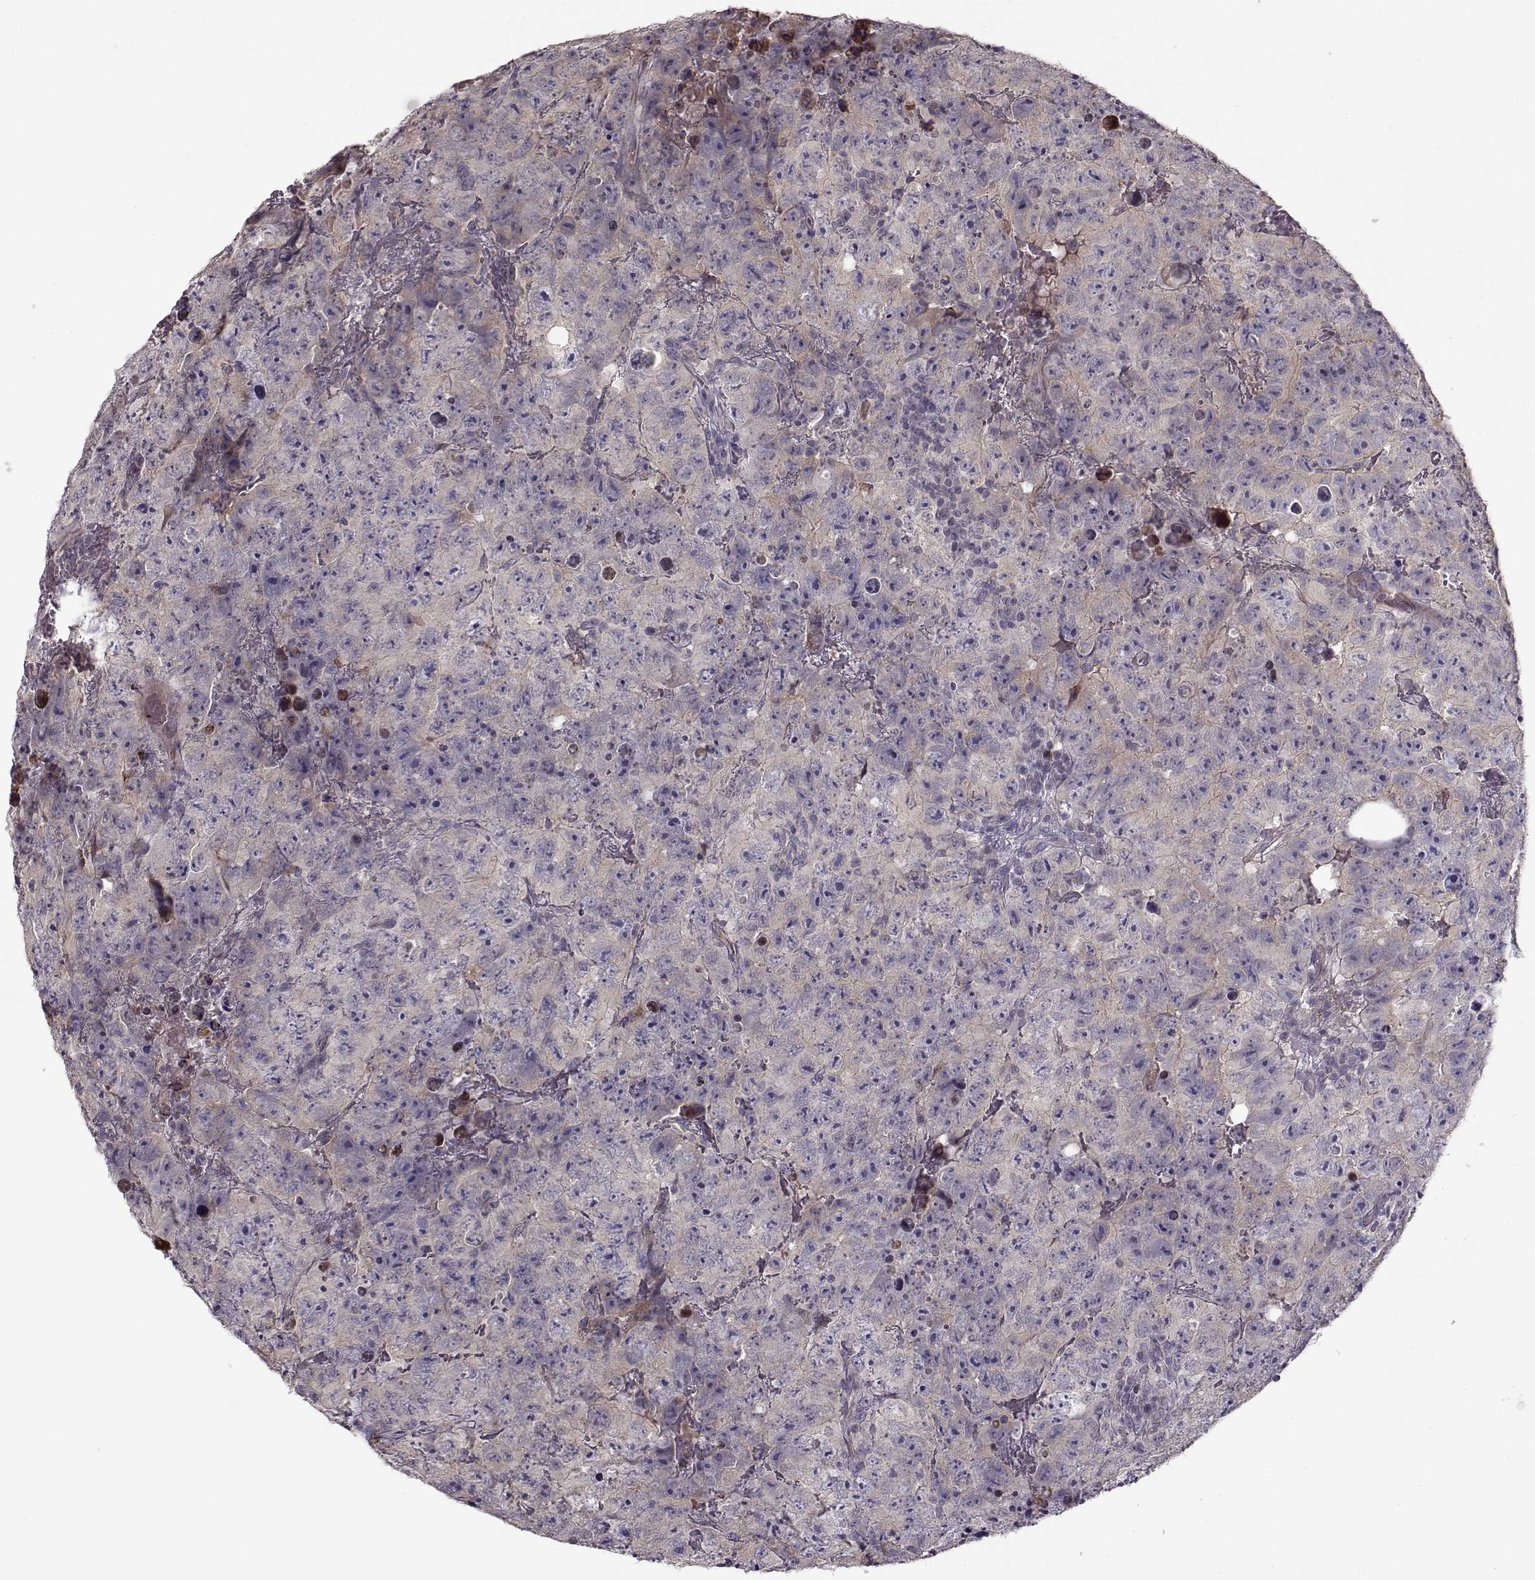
{"staining": {"intensity": "weak", "quantity": "<25%", "location": "cytoplasmic/membranous"}, "tissue": "testis cancer", "cell_type": "Tumor cells", "image_type": "cancer", "snomed": [{"axis": "morphology", "description": "Carcinoma, Embryonal, NOS"}, {"axis": "topography", "description": "Testis"}], "caption": "A histopathology image of human testis embryonal carcinoma is negative for staining in tumor cells.", "gene": "ENTPD8", "patient": {"sex": "male", "age": 24}}